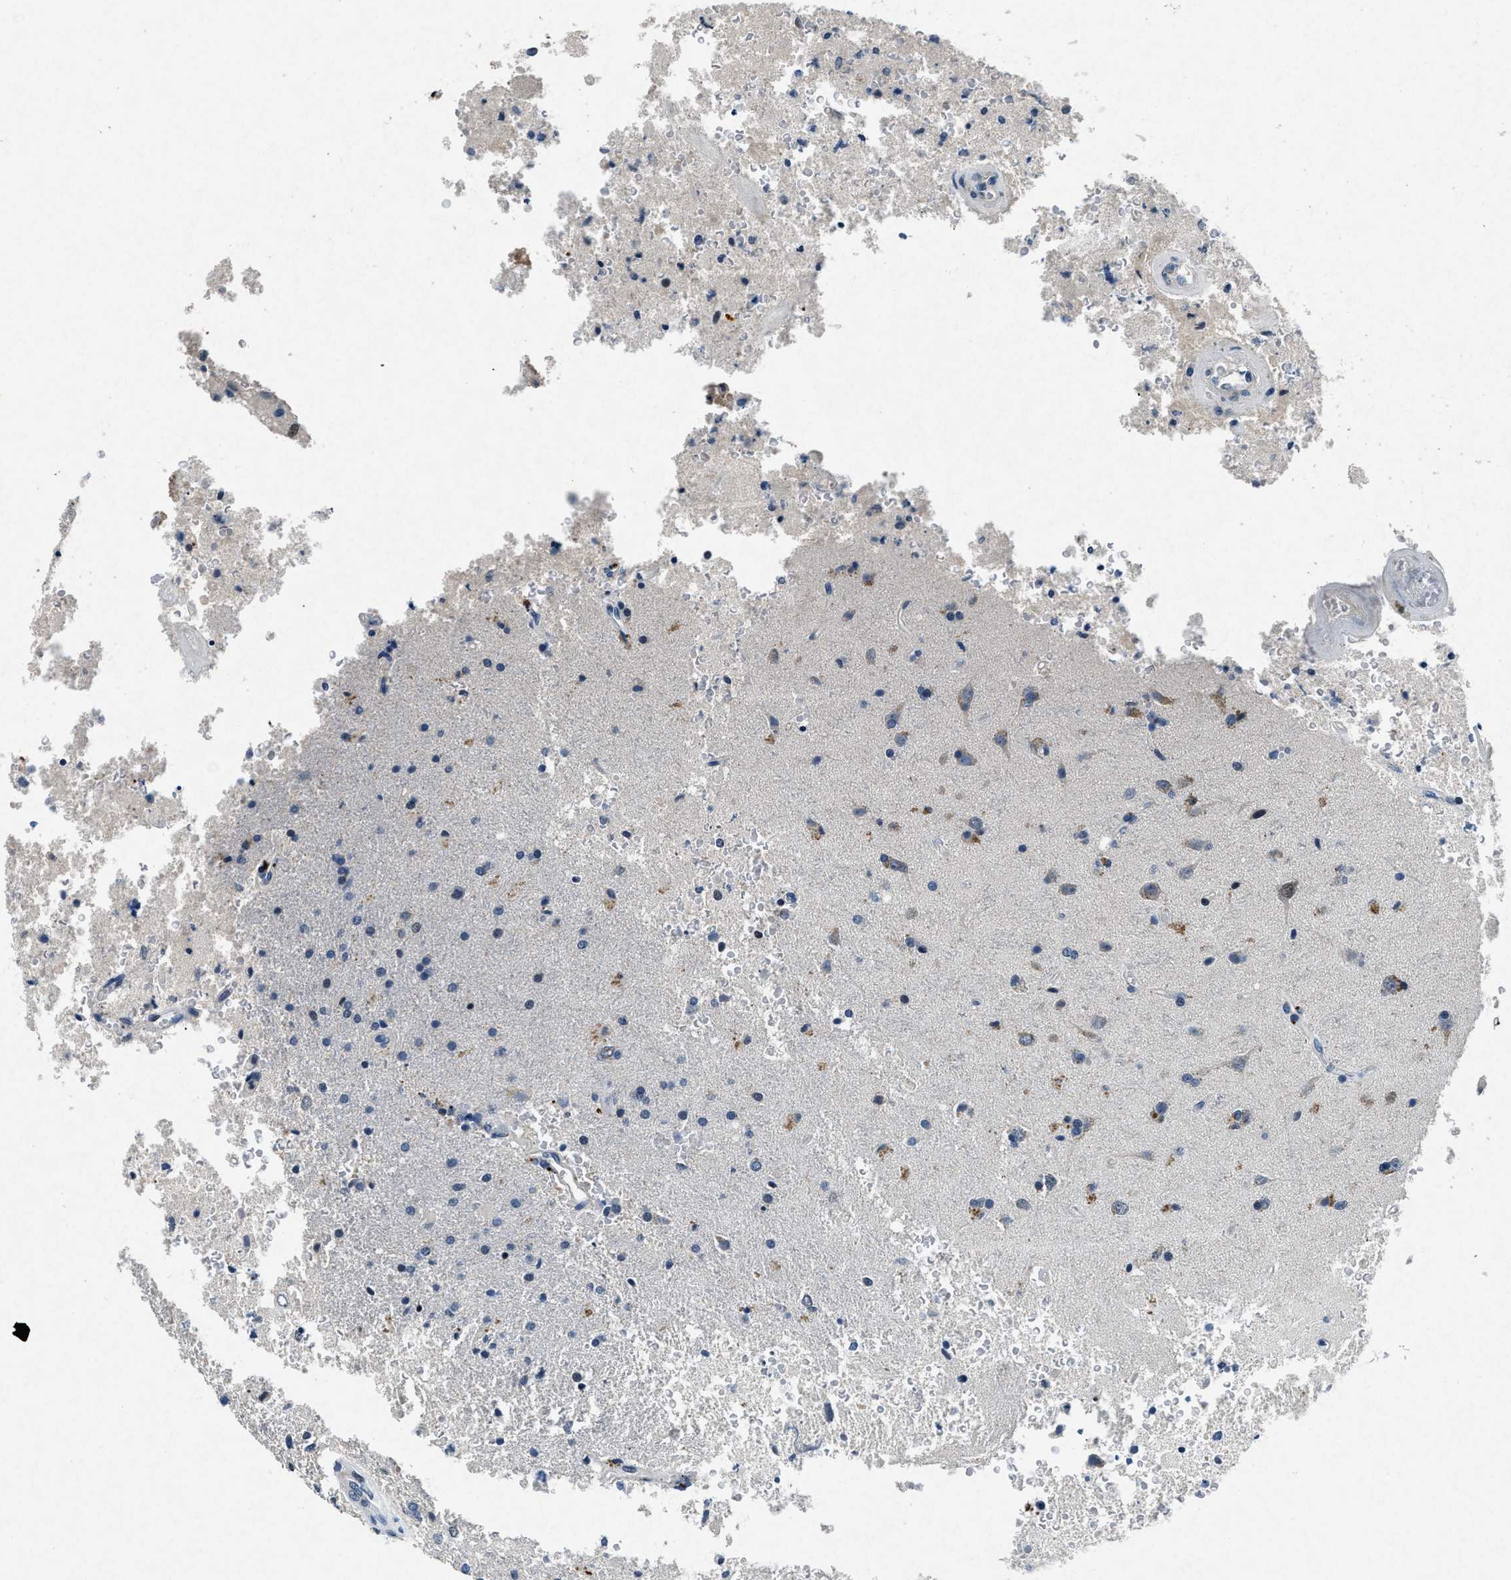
{"staining": {"intensity": "negative", "quantity": "none", "location": "none"}, "tissue": "glioma", "cell_type": "Tumor cells", "image_type": "cancer", "snomed": [{"axis": "morphology", "description": "Normal tissue, NOS"}, {"axis": "morphology", "description": "Glioma, malignant, High grade"}, {"axis": "topography", "description": "Cerebral cortex"}], "caption": "Immunohistochemical staining of human glioma shows no significant staining in tumor cells.", "gene": "PHLDA1", "patient": {"sex": "male", "age": 77}}